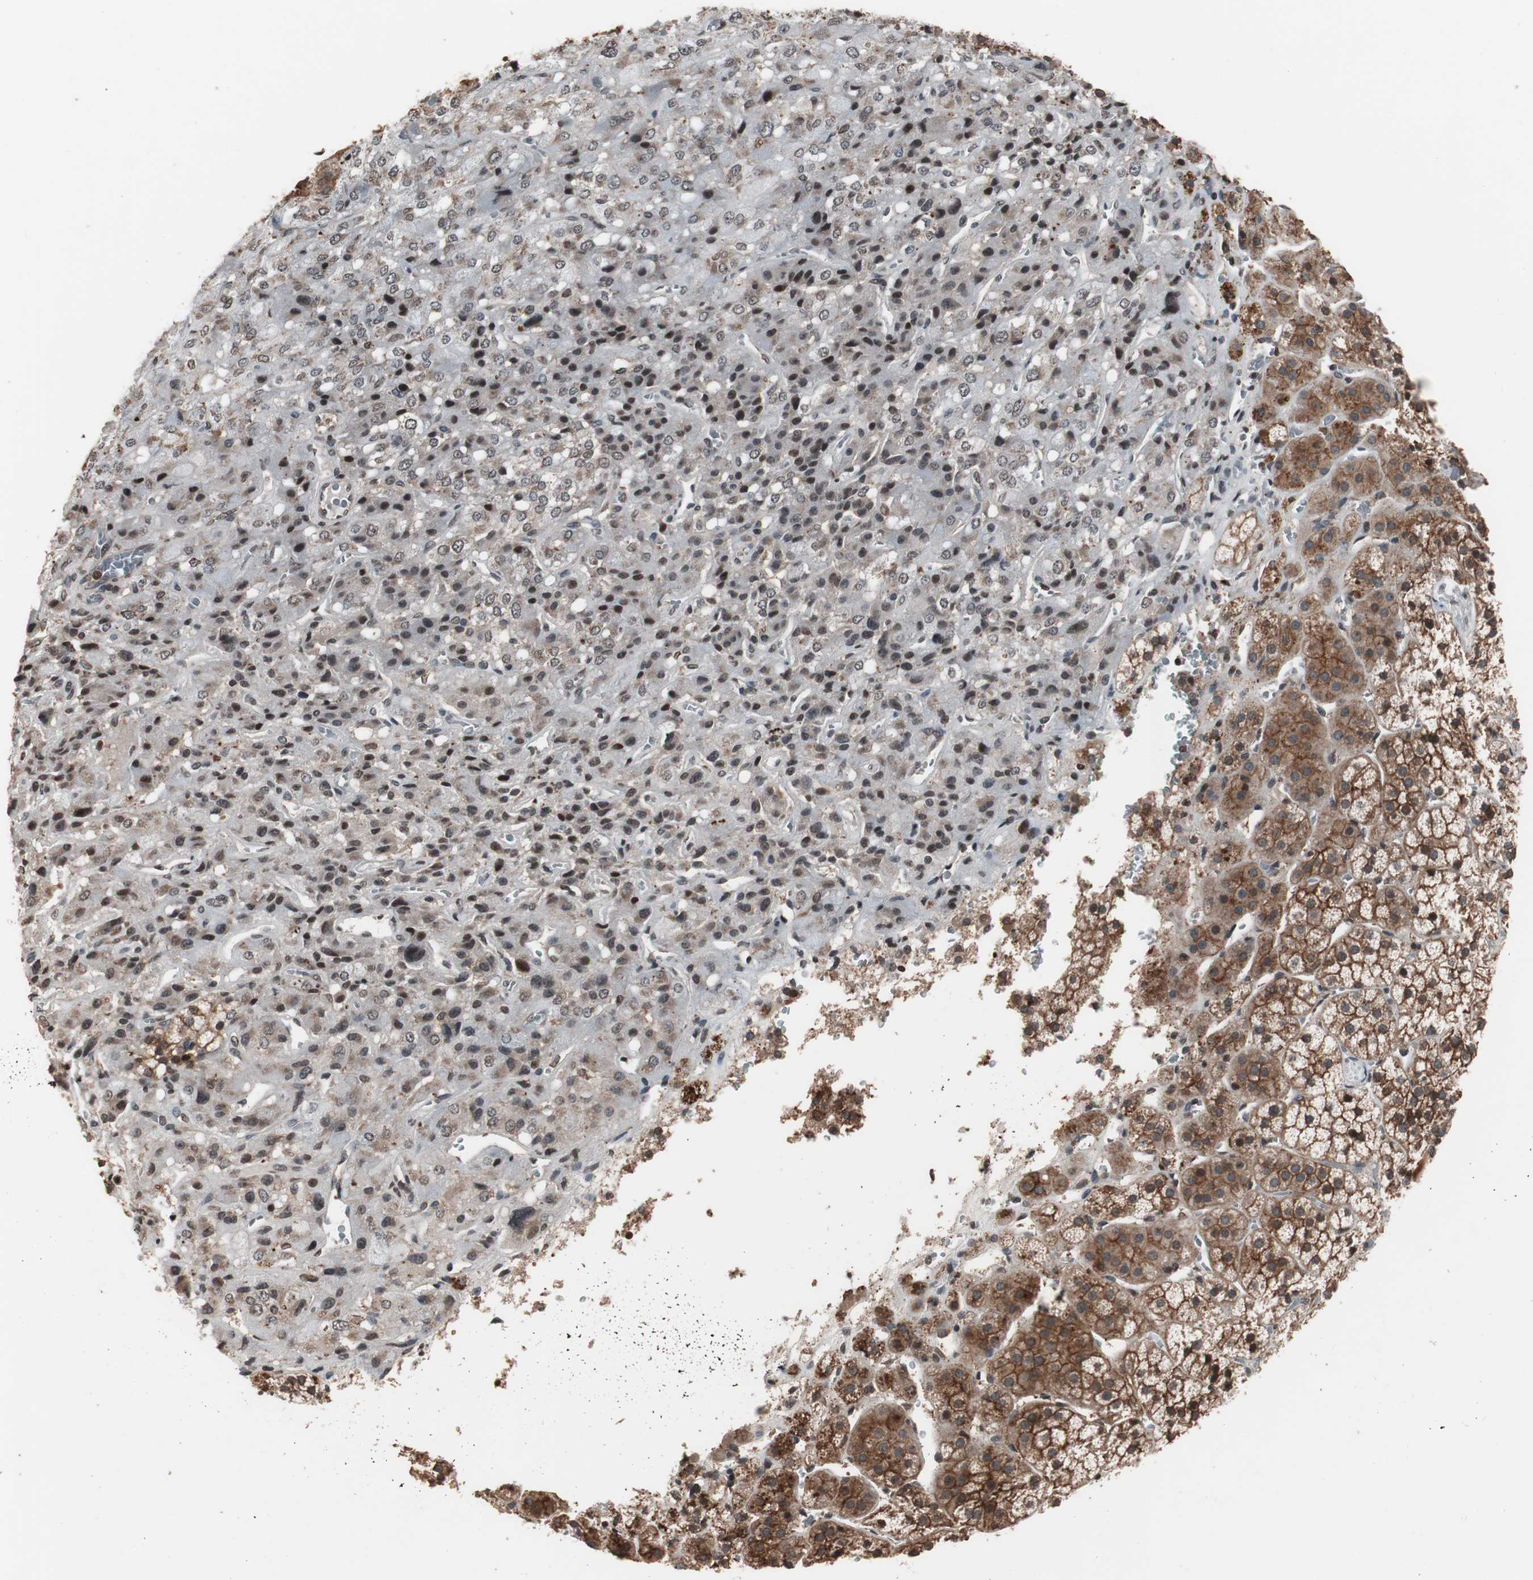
{"staining": {"intensity": "strong", "quantity": ">75%", "location": "cytoplasmic/membranous"}, "tissue": "adrenal gland", "cell_type": "Glandular cells", "image_type": "normal", "snomed": [{"axis": "morphology", "description": "Normal tissue, NOS"}, {"axis": "topography", "description": "Adrenal gland"}], "caption": "Unremarkable adrenal gland reveals strong cytoplasmic/membranous positivity in approximately >75% of glandular cells.", "gene": "ZFC3H1", "patient": {"sex": "female", "age": 44}}